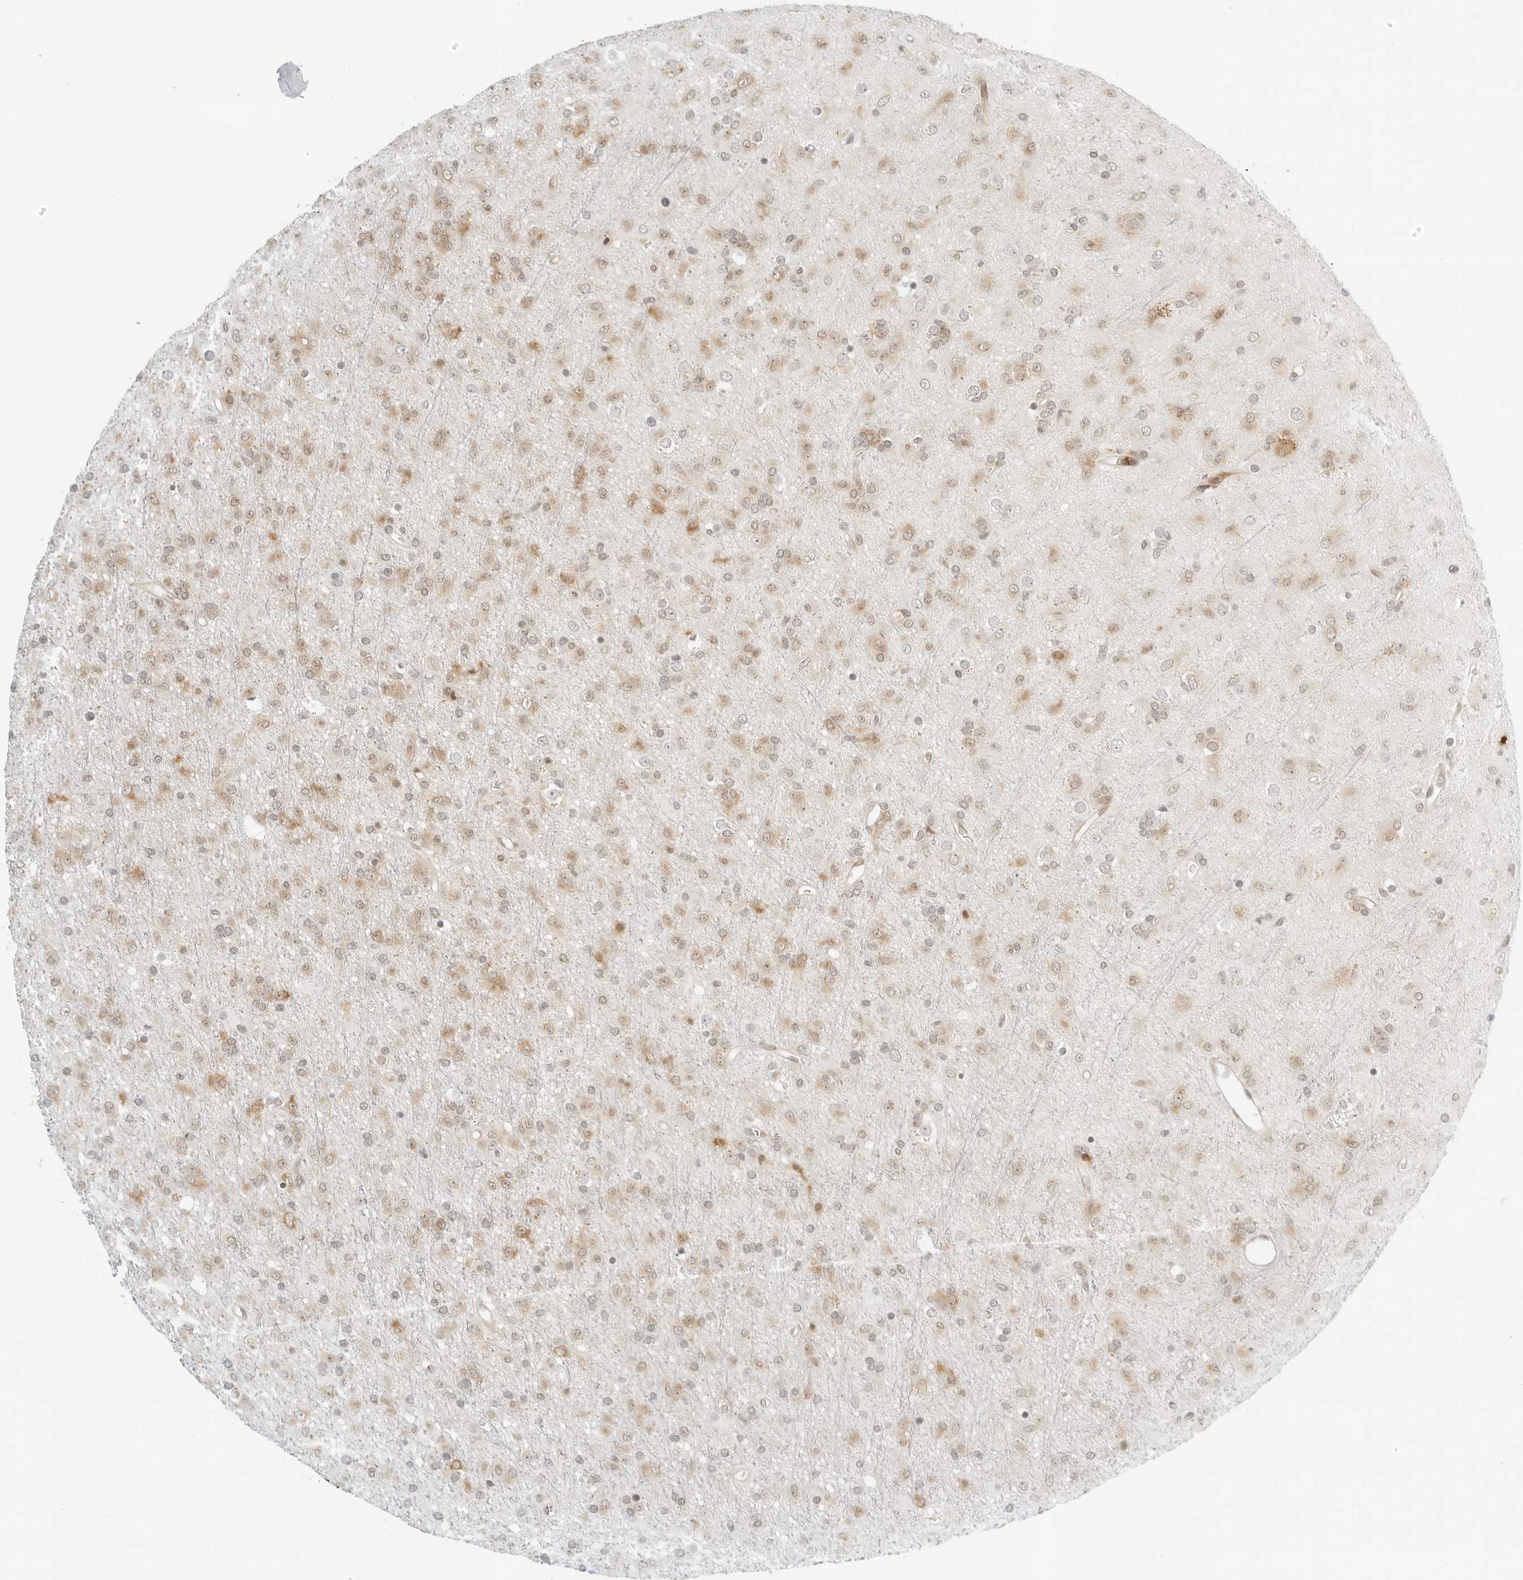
{"staining": {"intensity": "weak", "quantity": ">75%", "location": "cytoplasmic/membranous,nuclear"}, "tissue": "glioma", "cell_type": "Tumor cells", "image_type": "cancer", "snomed": [{"axis": "morphology", "description": "Glioma, malignant, Low grade"}, {"axis": "topography", "description": "Brain"}], "caption": "Protein expression analysis of malignant low-grade glioma shows weak cytoplasmic/membranous and nuclear staining in approximately >75% of tumor cells.", "gene": "EIF4G1", "patient": {"sex": "male", "age": 65}}